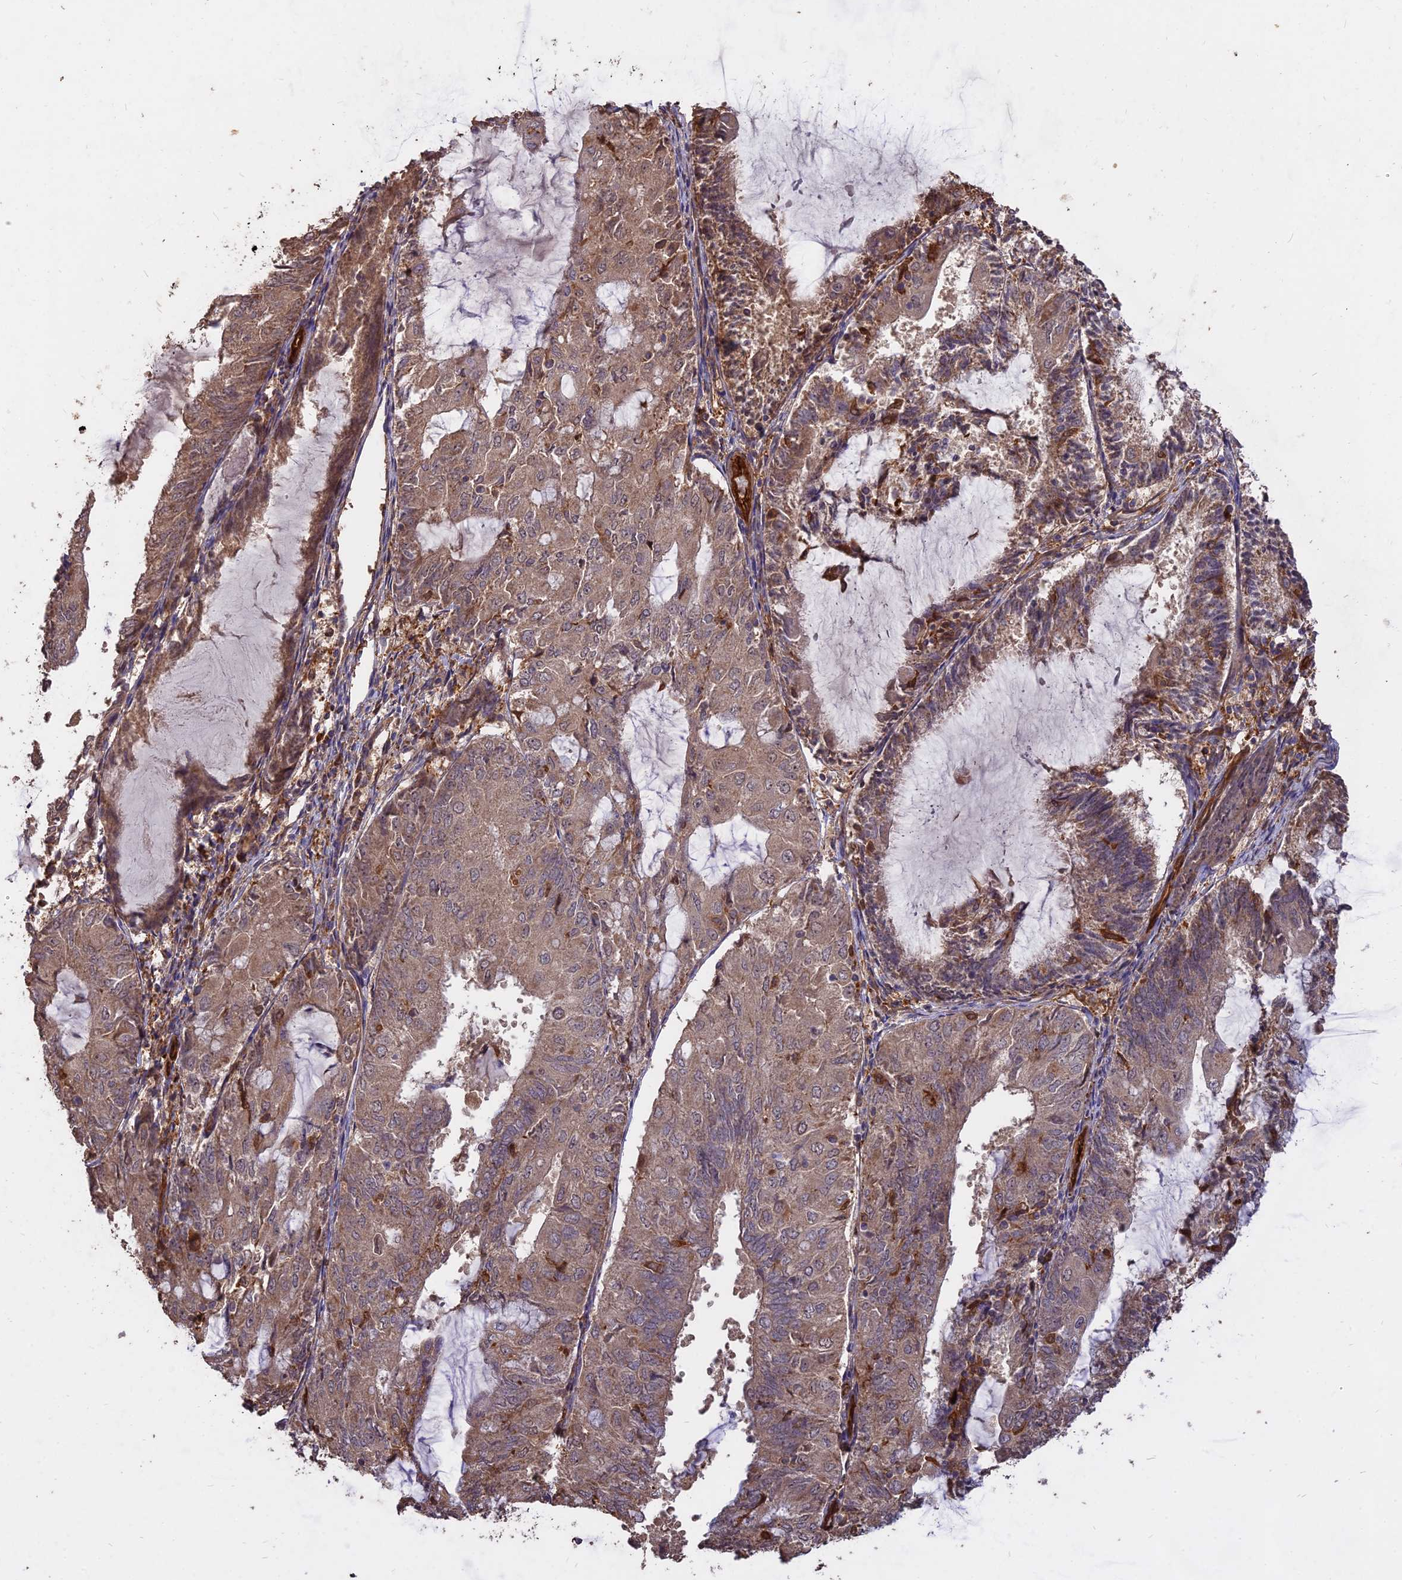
{"staining": {"intensity": "weak", "quantity": ">75%", "location": "cytoplasmic/membranous"}, "tissue": "endometrial cancer", "cell_type": "Tumor cells", "image_type": "cancer", "snomed": [{"axis": "morphology", "description": "Adenocarcinoma, NOS"}, {"axis": "topography", "description": "Endometrium"}], "caption": "Weak cytoplasmic/membranous staining is appreciated in approximately >75% of tumor cells in endometrial cancer. The staining was performed using DAB to visualize the protein expression in brown, while the nuclei were stained in blue with hematoxylin (Magnification: 20x).", "gene": "SAC3D1", "patient": {"sex": "female", "age": 81}}